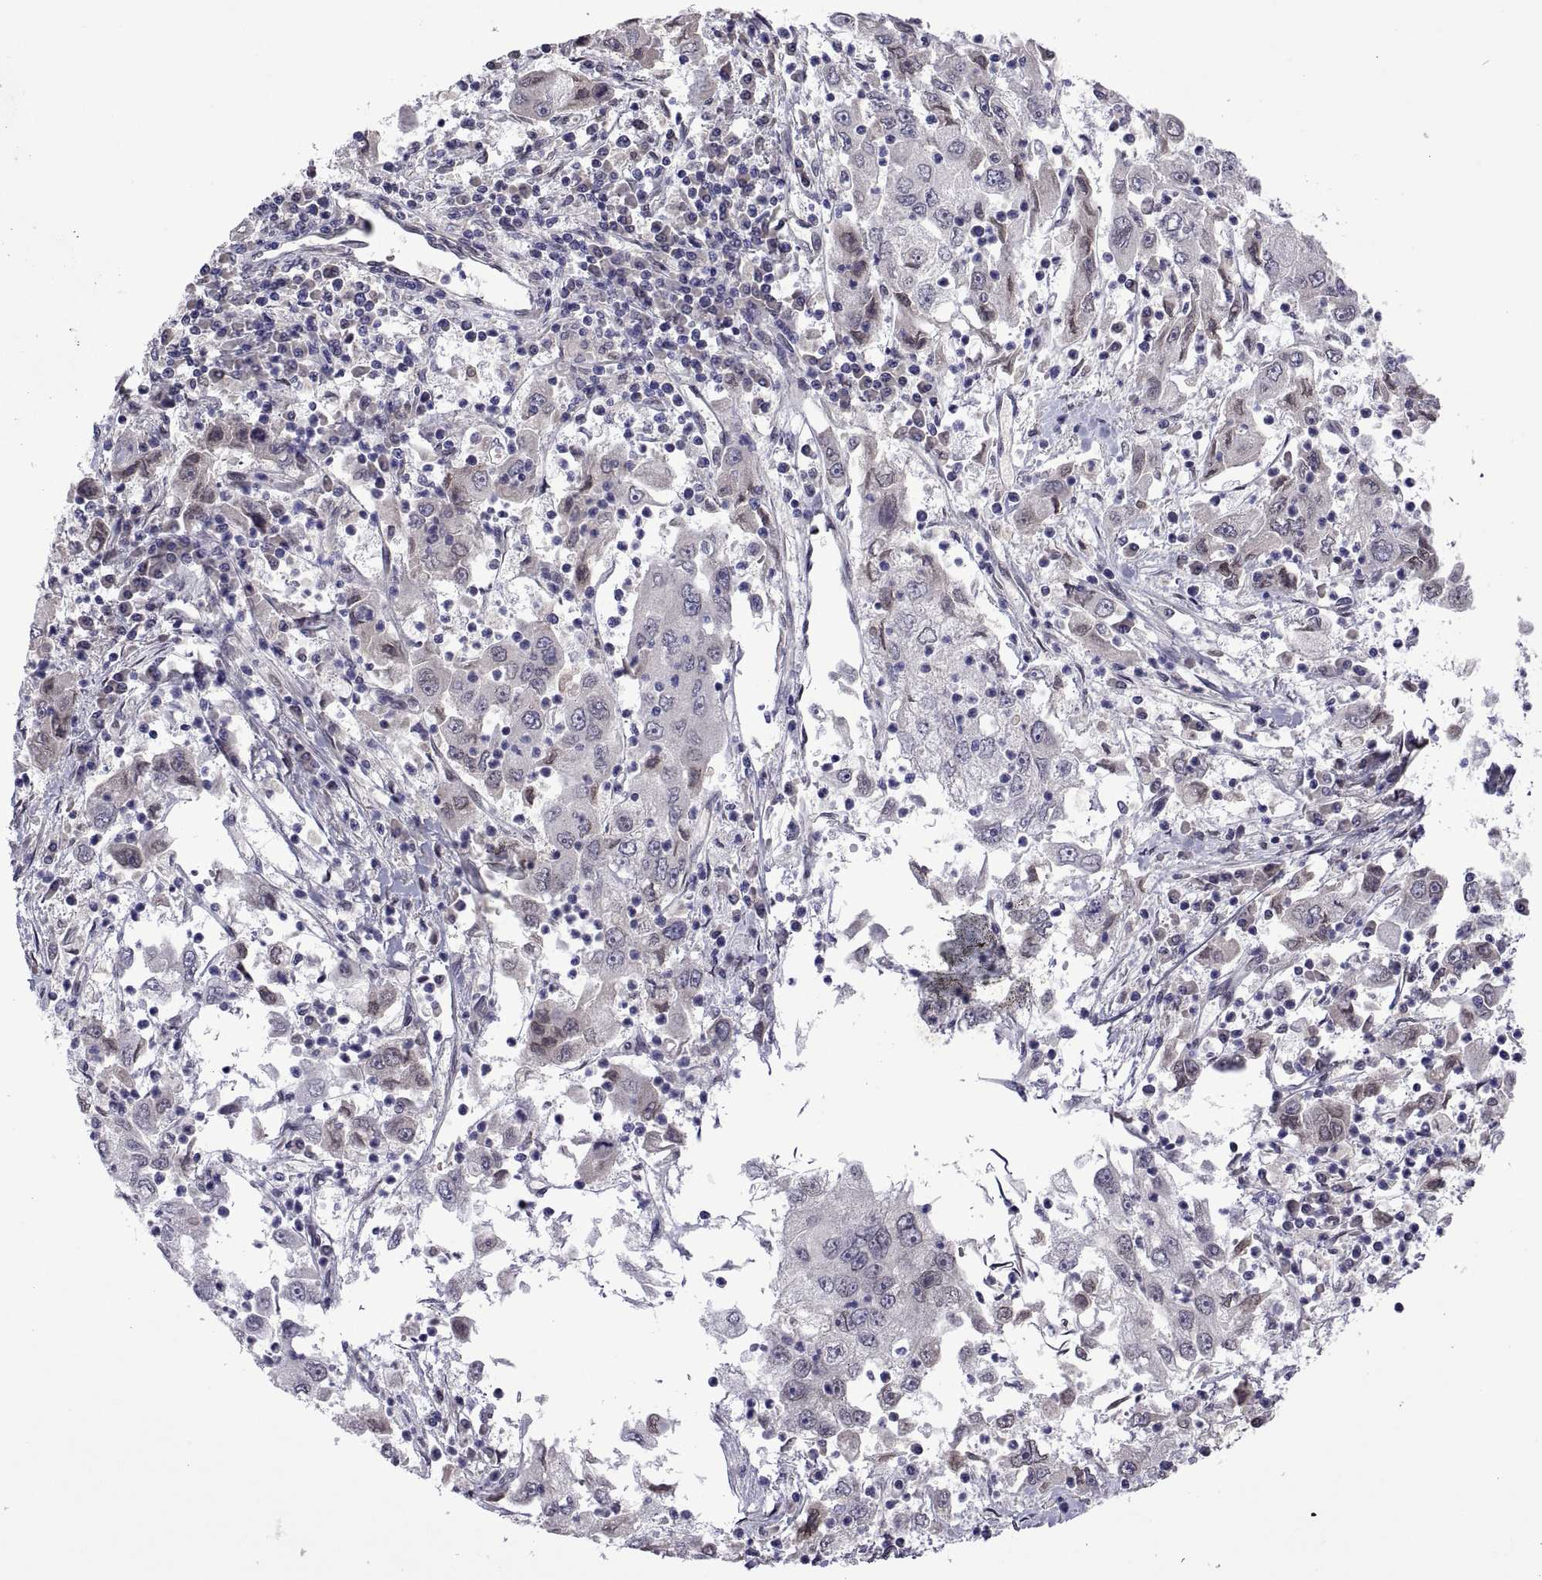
{"staining": {"intensity": "negative", "quantity": "none", "location": "none"}, "tissue": "cervical cancer", "cell_type": "Tumor cells", "image_type": "cancer", "snomed": [{"axis": "morphology", "description": "Squamous cell carcinoma, NOS"}, {"axis": "topography", "description": "Cervix"}], "caption": "Cervical cancer was stained to show a protein in brown. There is no significant staining in tumor cells.", "gene": "NR4A1", "patient": {"sex": "female", "age": 36}}